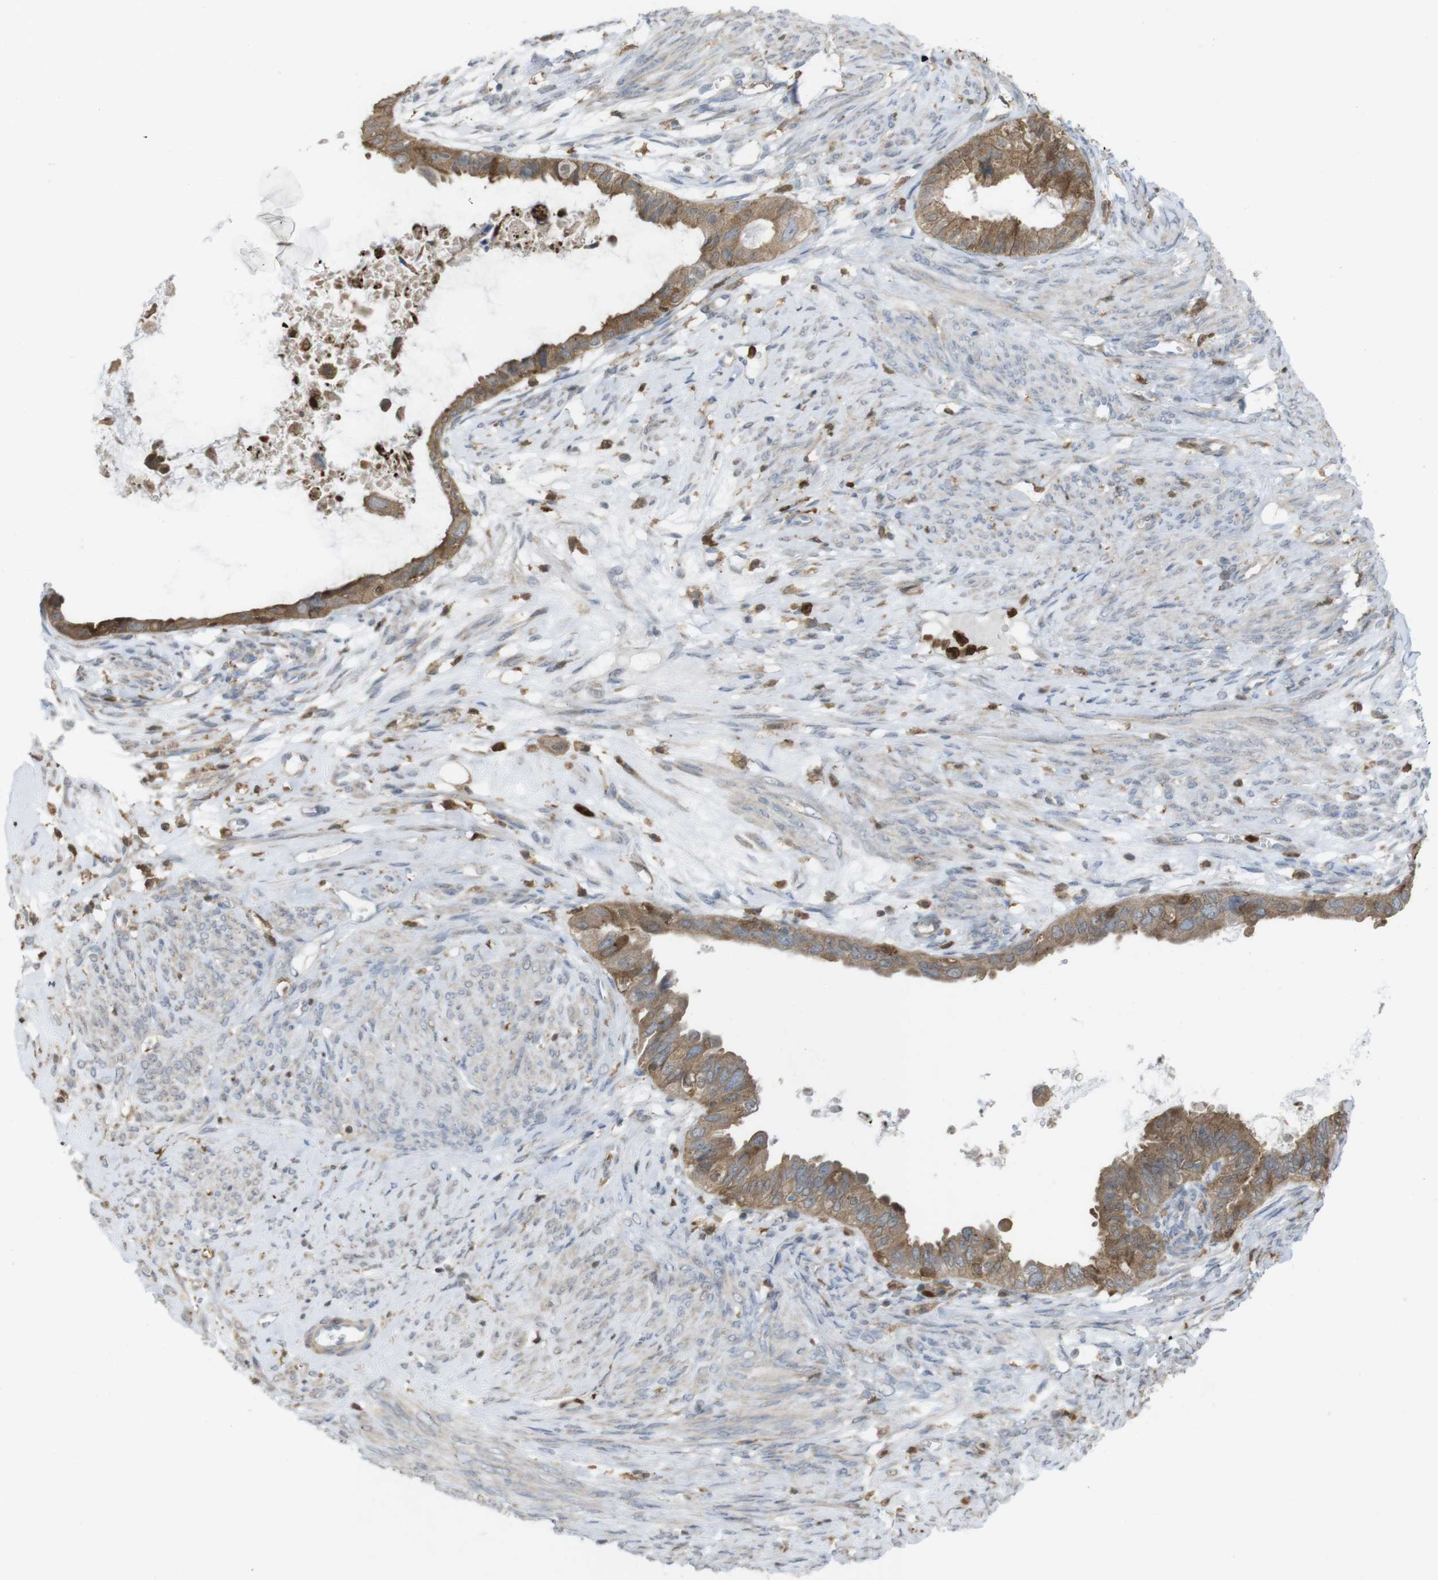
{"staining": {"intensity": "moderate", "quantity": ">75%", "location": "cytoplasmic/membranous"}, "tissue": "cervical cancer", "cell_type": "Tumor cells", "image_type": "cancer", "snomed": [{"axis": "morphology", "description": "Normal tissue, NOS"}, {"axis": "morphology", "description": "Adenocarcinoma, NOS"}, {"axis": "topography", "description": "Cervix"}, {"axis": "topography", "description": "Endometrium"}], "caption": "Cervical cancer (adenocarcinoma) was stained to show a protein in brown. There is medium levels of moderate cytoplasmic/membranous expression in approximately >75% of tumor cells. Using DAB (3,3'-diaminobenzidine) (brown) and hematoxylin (blue) stains, captured at high magnification using brightfield microscopy.", "gene": "PRKCD", "patient": {"sex": "female", "age": 86}}